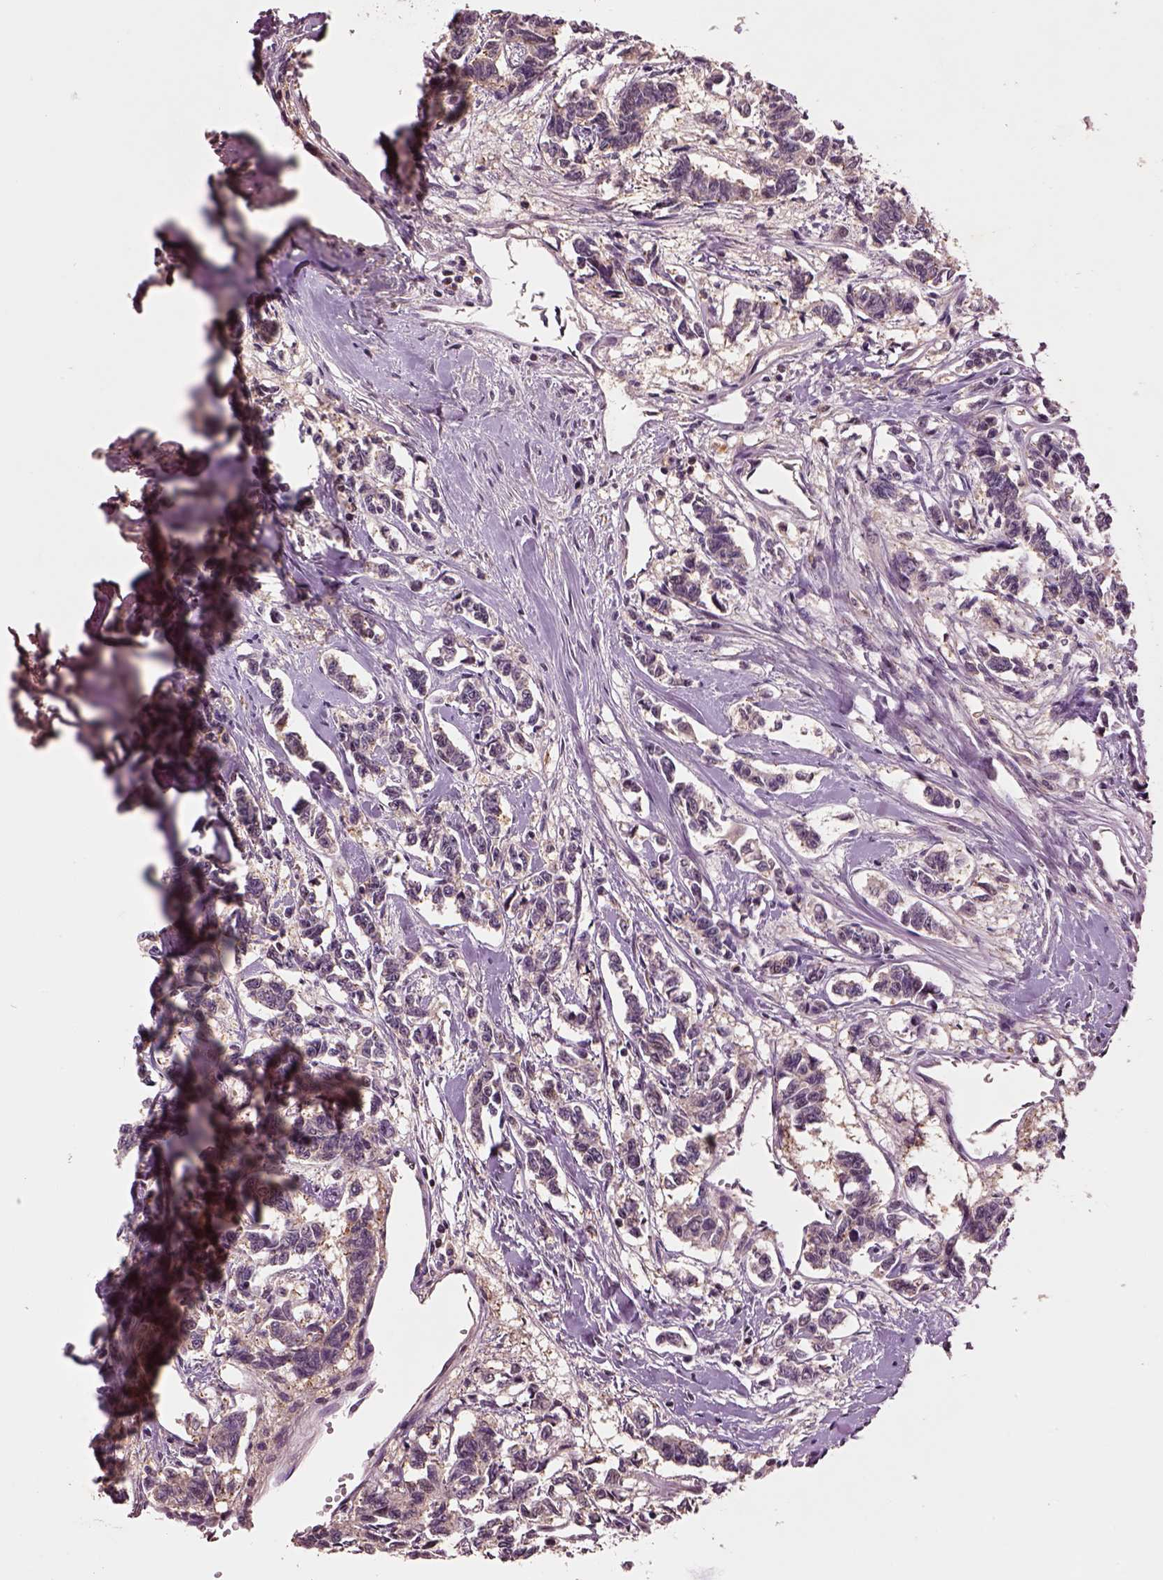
{"staining": {"intensity": "negative", "quantity": "none", "location": "none"}, "tissue": "carcinoid", "cell_type": "Tumor cells", "image_type": "cancer", "snomed": [{"axis": "morphology", "description": "Carcinoid, malignant, NOS"}, {"axis": "topography", "description": "Kidney"}], "caption": "A photomicrograph of malignant carcinoid stained for a protein reveals no brown staining in tumor cells.", "gene": "MTHFS", "patient": {"sex": "female", "age": 41}}